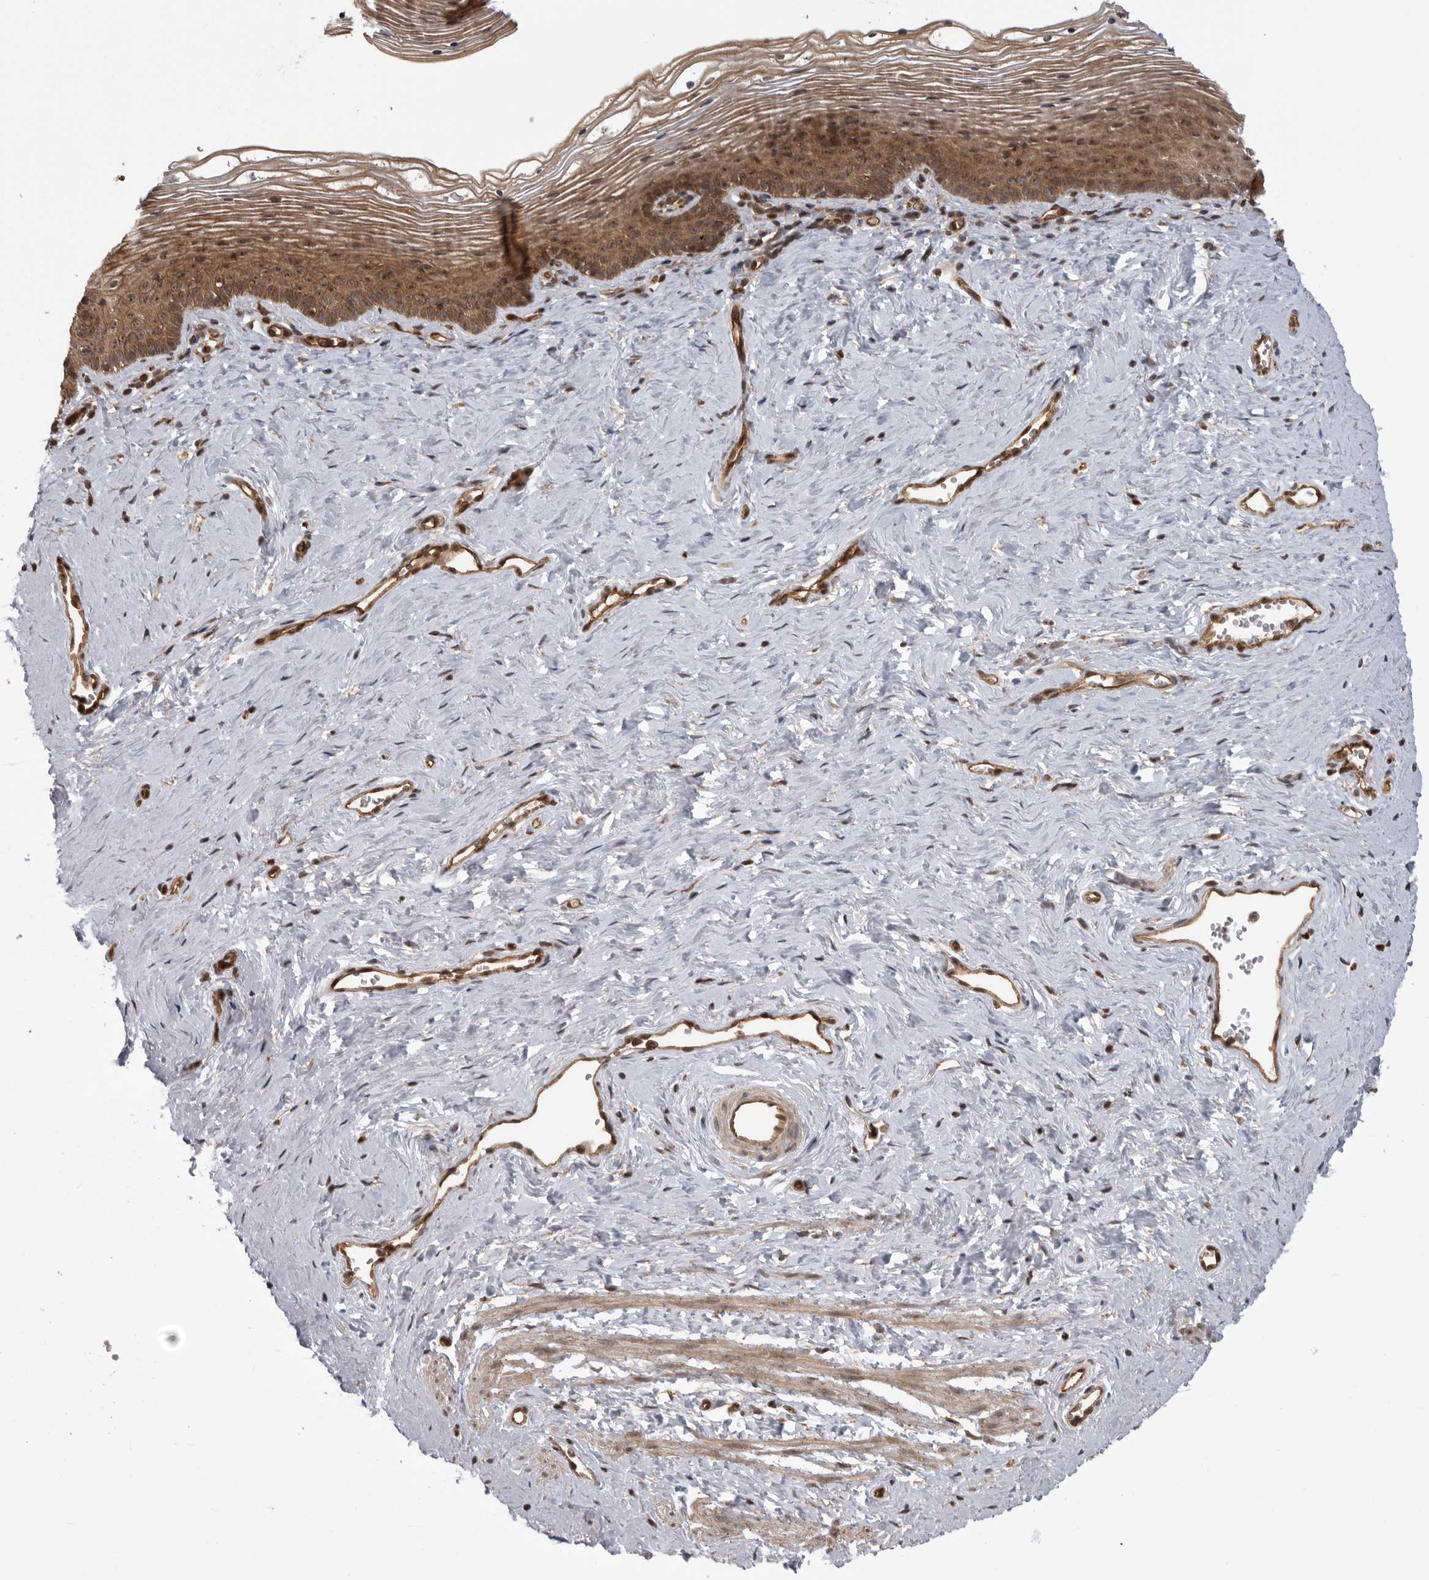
{"staining": {"intensity": "moderate", "quantity": ">75%", "location": "cytoplasmic/membranous,nuclear"}, "tissue": "vagina", "cell_type": "Squamous epithelial cells", "image_type": "normal", "snomed": [{"axis": "morphology", "description": "Normal tissue, NOS"}, {"axis": "topography", "description": "Vagina"}], "caption": "Immunohistochemistry (IHC) of normal vagina displays medium levels of moderate cytoplasmic/membranous,nuclear positivity in approximately >75% of squamous epithelial cells.", "gene": "DHDDS", "patient": {"sex": "female", "age": 32}}